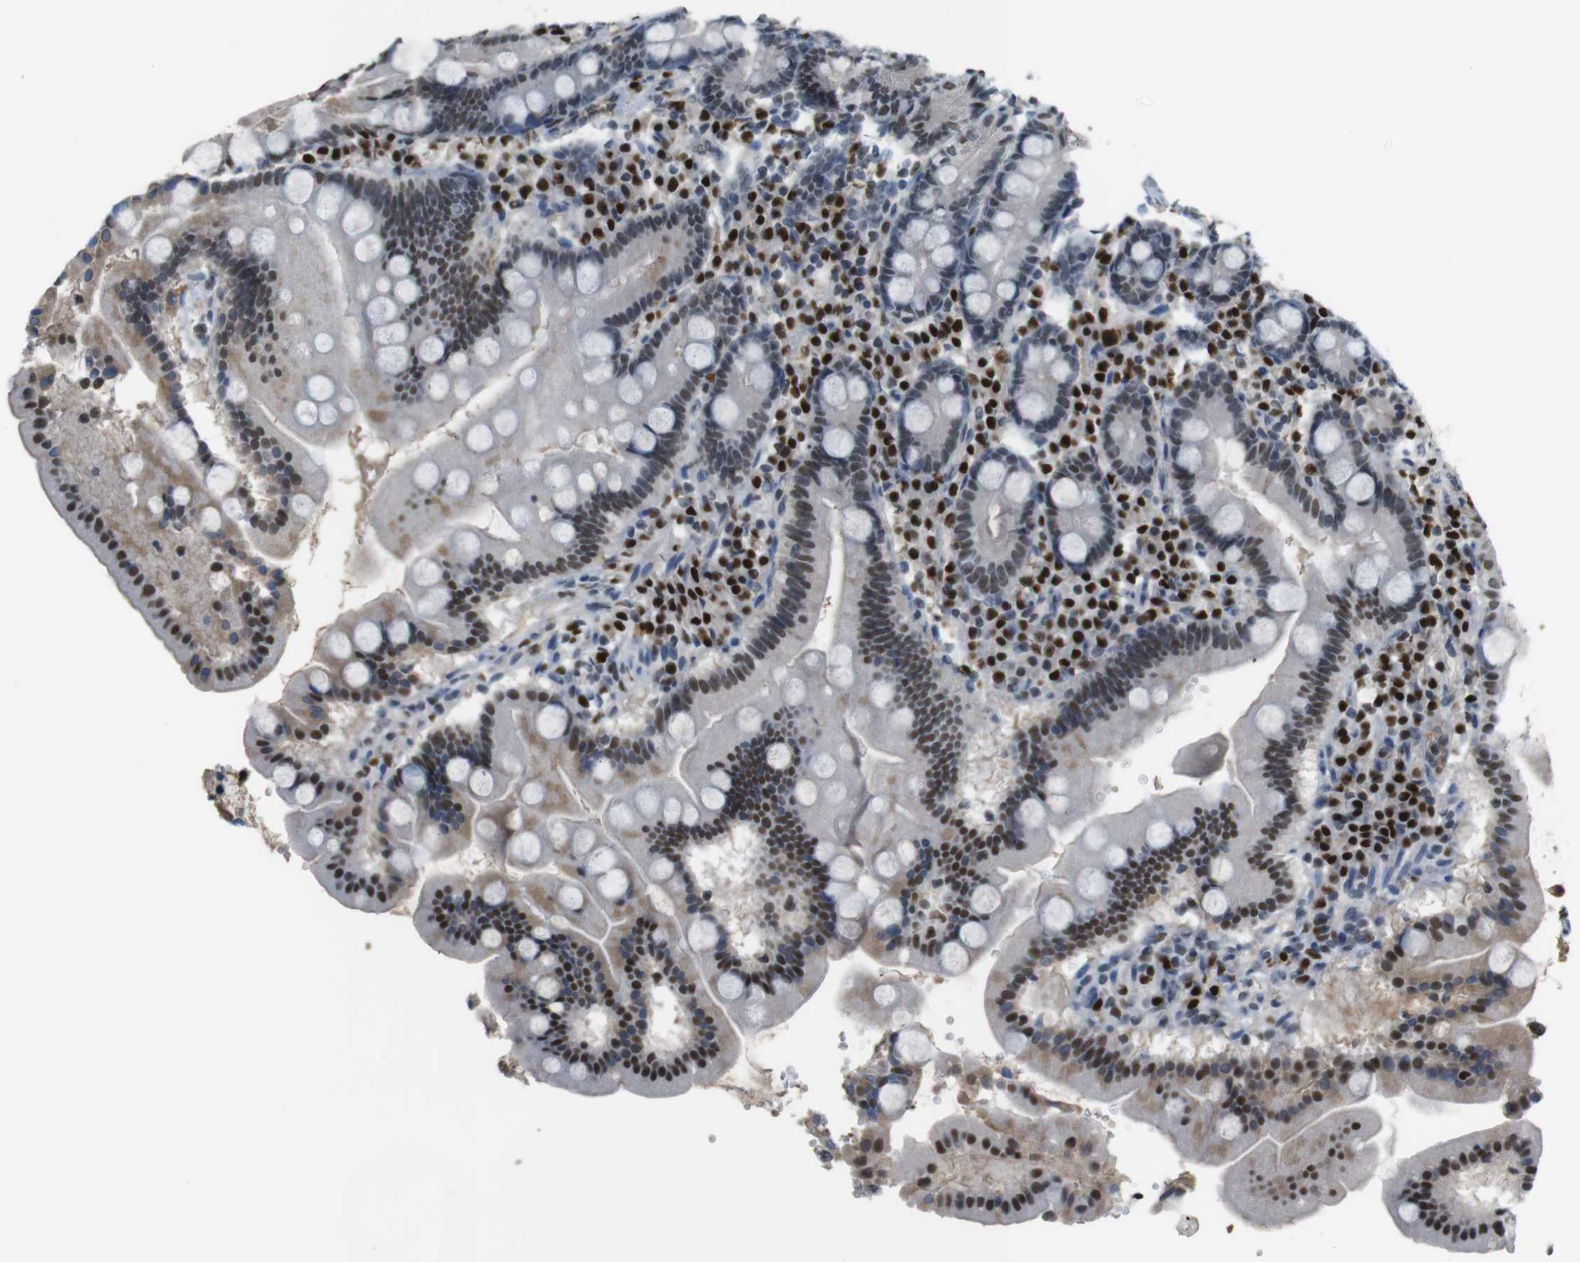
{"staining": {"intensity": "moderate", "quantity": "<25%", "location": "cytoplasmic/membranous"}, "tissue": "duodenum", "cell_type": "Glandular cells", "image_type": "normal", "snomed": [{"axis": "morphology", "description": "Normal tissue, NOS"}, {"axis": "topography", "description": "Duodenum"}], "caption": "IHC photomicrograph of normal duodenum: human duodenum stained using IHC reveals low levels of moderate protein expression localized specifically in the cytoplasmic/membranous of glandular cells, appearing as a cytoplasmic/membranous brown color.", "gene": "SUB1", "patient": {"sex": "male", "age": 50}}